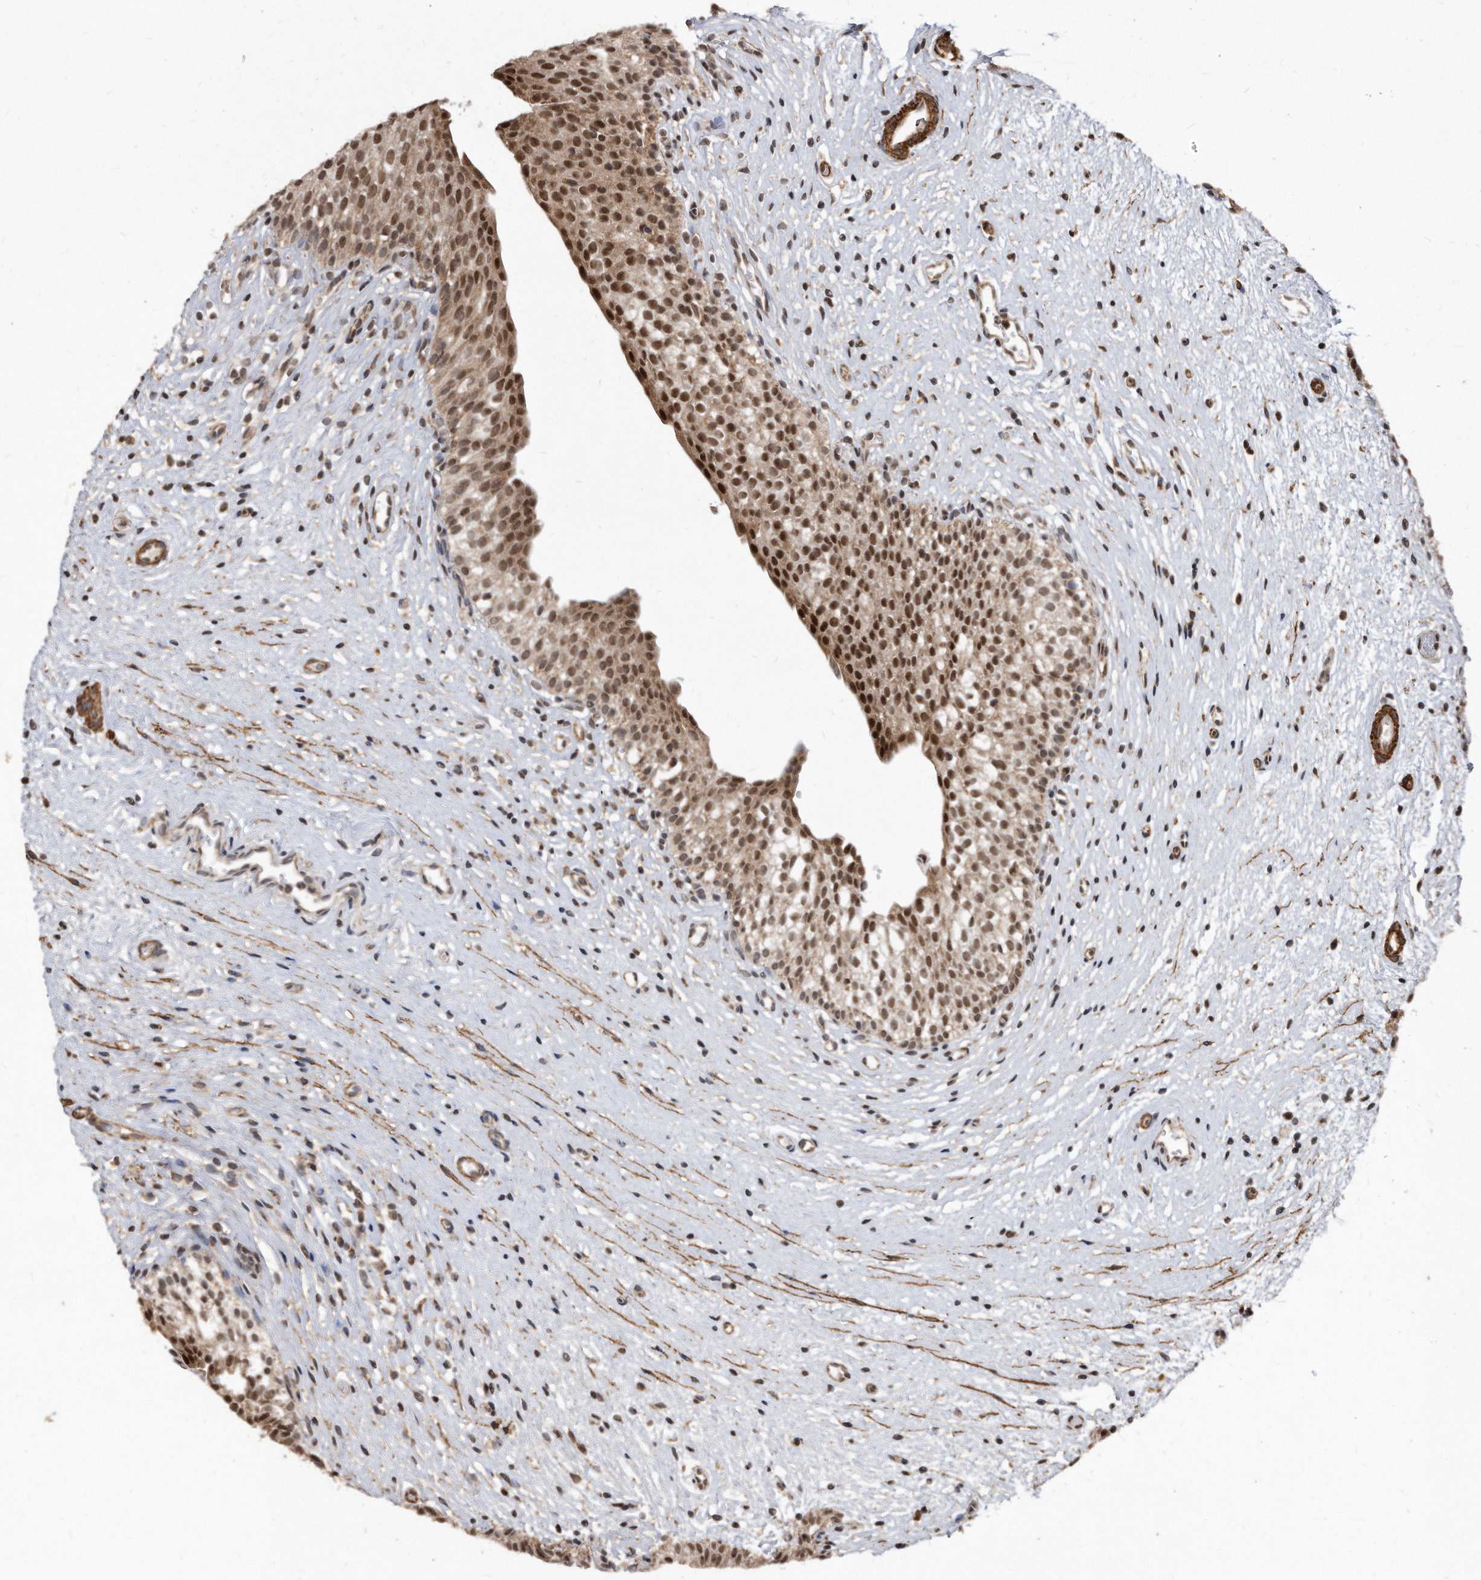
{"staining": {"intensity": "moderate", "quantity": ">75%", "location": "cytoplasmic/membranous,nuclear"}, "tissue": "urinary bladder", "cell_type": "Urothelial cells", "image_type": "normal", "snomed": [{"axis": "morphology", "description": "Normal tissue, NOS"}, {"axis": "topography", "description": "Urinary bladder"}], "caption": "Protein staining of benign urinary bladder exhibits moderate cytoplasmic/membranous,nuclear positivity in approximately >75% of urothelial cells.", "gene": "DUSP22", "patient": {"sex": "male", "age": 1}}